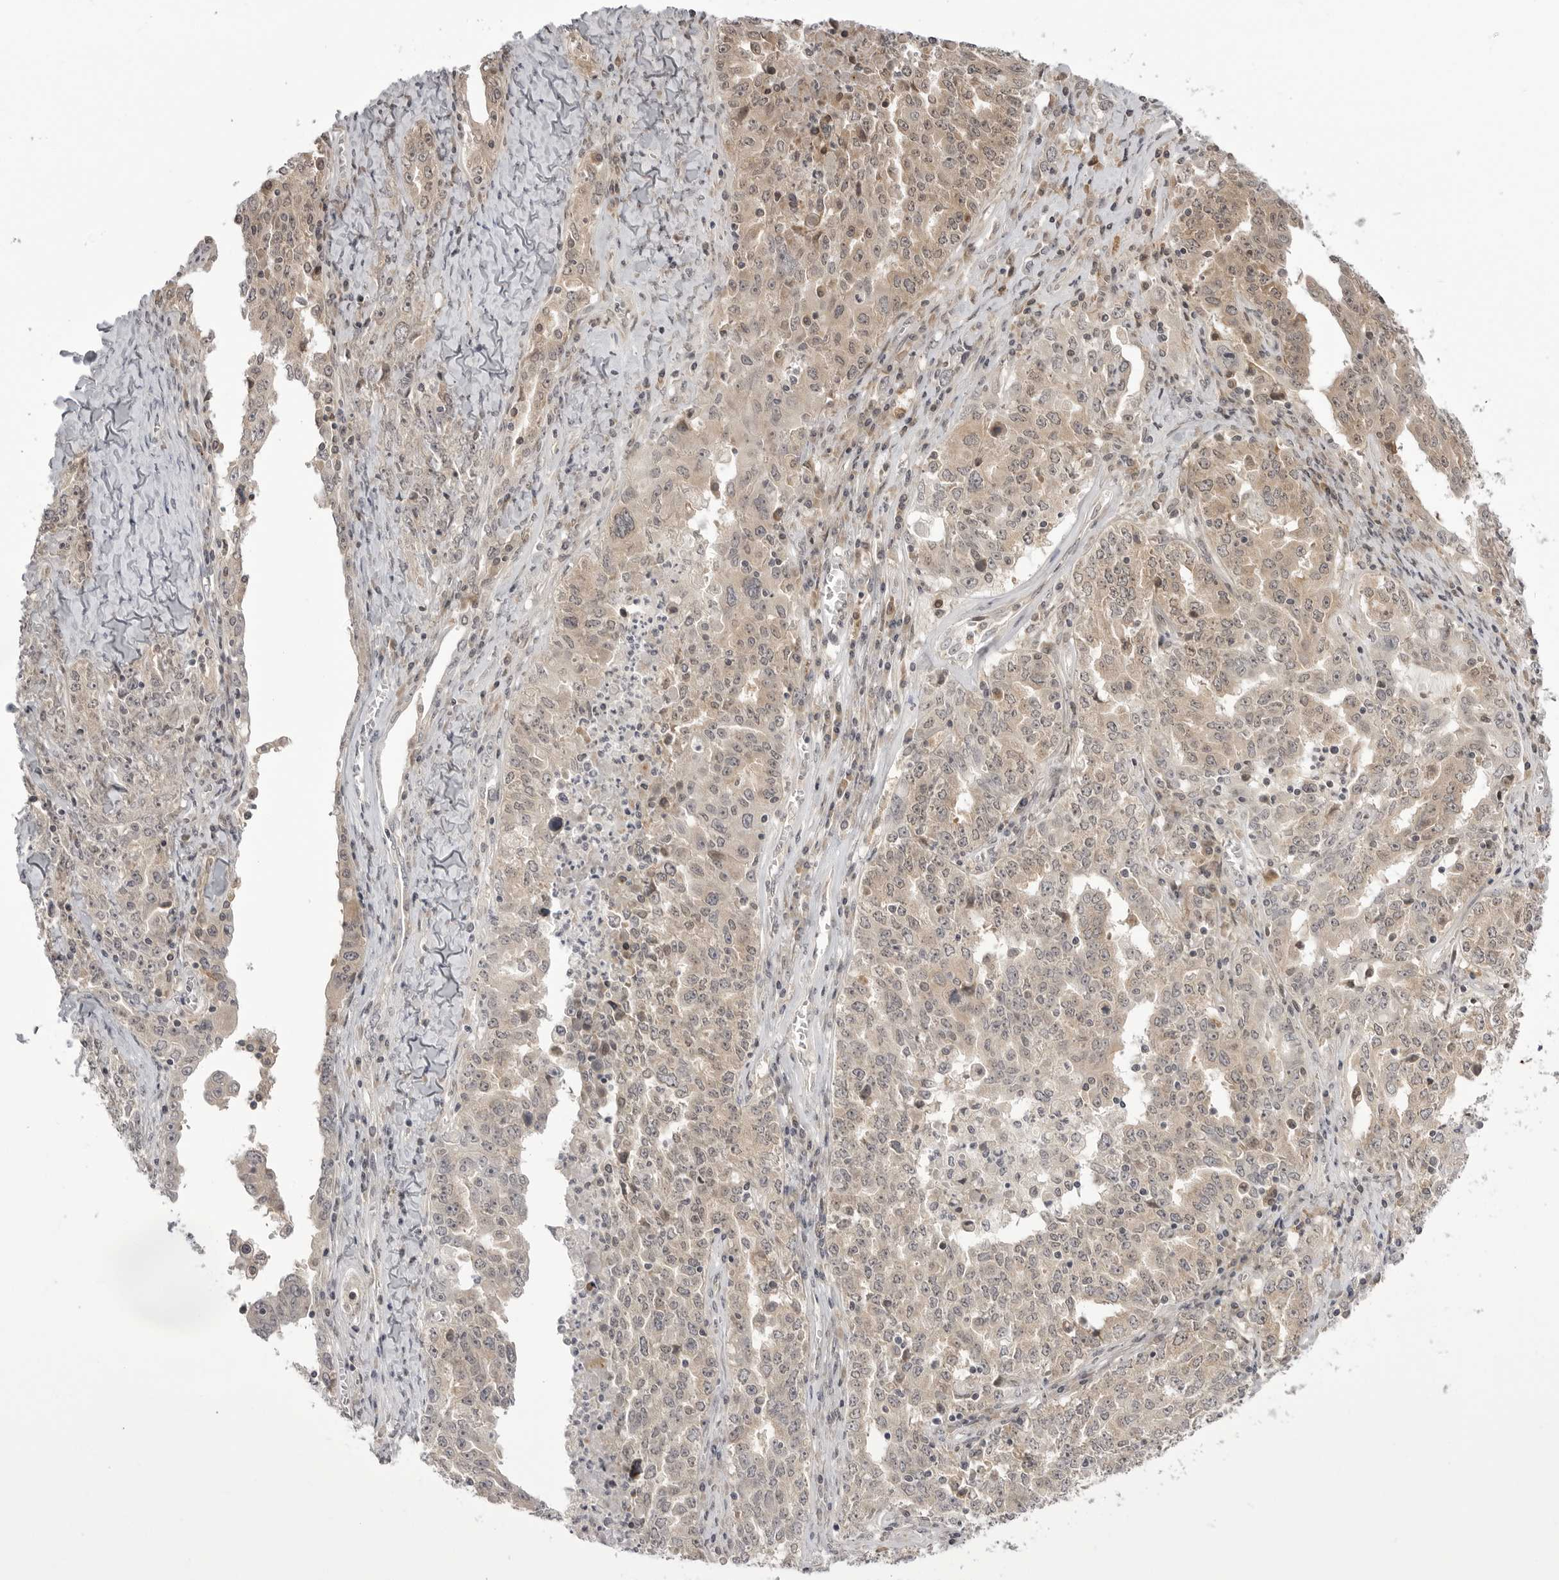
{"staining": {"intensity": "weak", "quantity": ">75%", "location": "cytoplasmic/membranous"}, "tissue": "ovarian cancer", "cell_type": "Tumor cells", "image_type": "cancer", "snomed": [{"axis": "morphology", "description": "Carcinoma, endometroid"}, {"axis": "topography", "description": "Ovary"}], "caption": "A high-resolution photomicrograph shows immunohistochemistry staining of endometroid carcinoma (ovarian), which displays weak cytoplasmic/membranous expression in about >75% of tumor cells. (brown staining indicates protein expression, while blue staining denotes nuclei).", "gene": "PTK2B", "patient": {"sex": "female", "age": 62}}